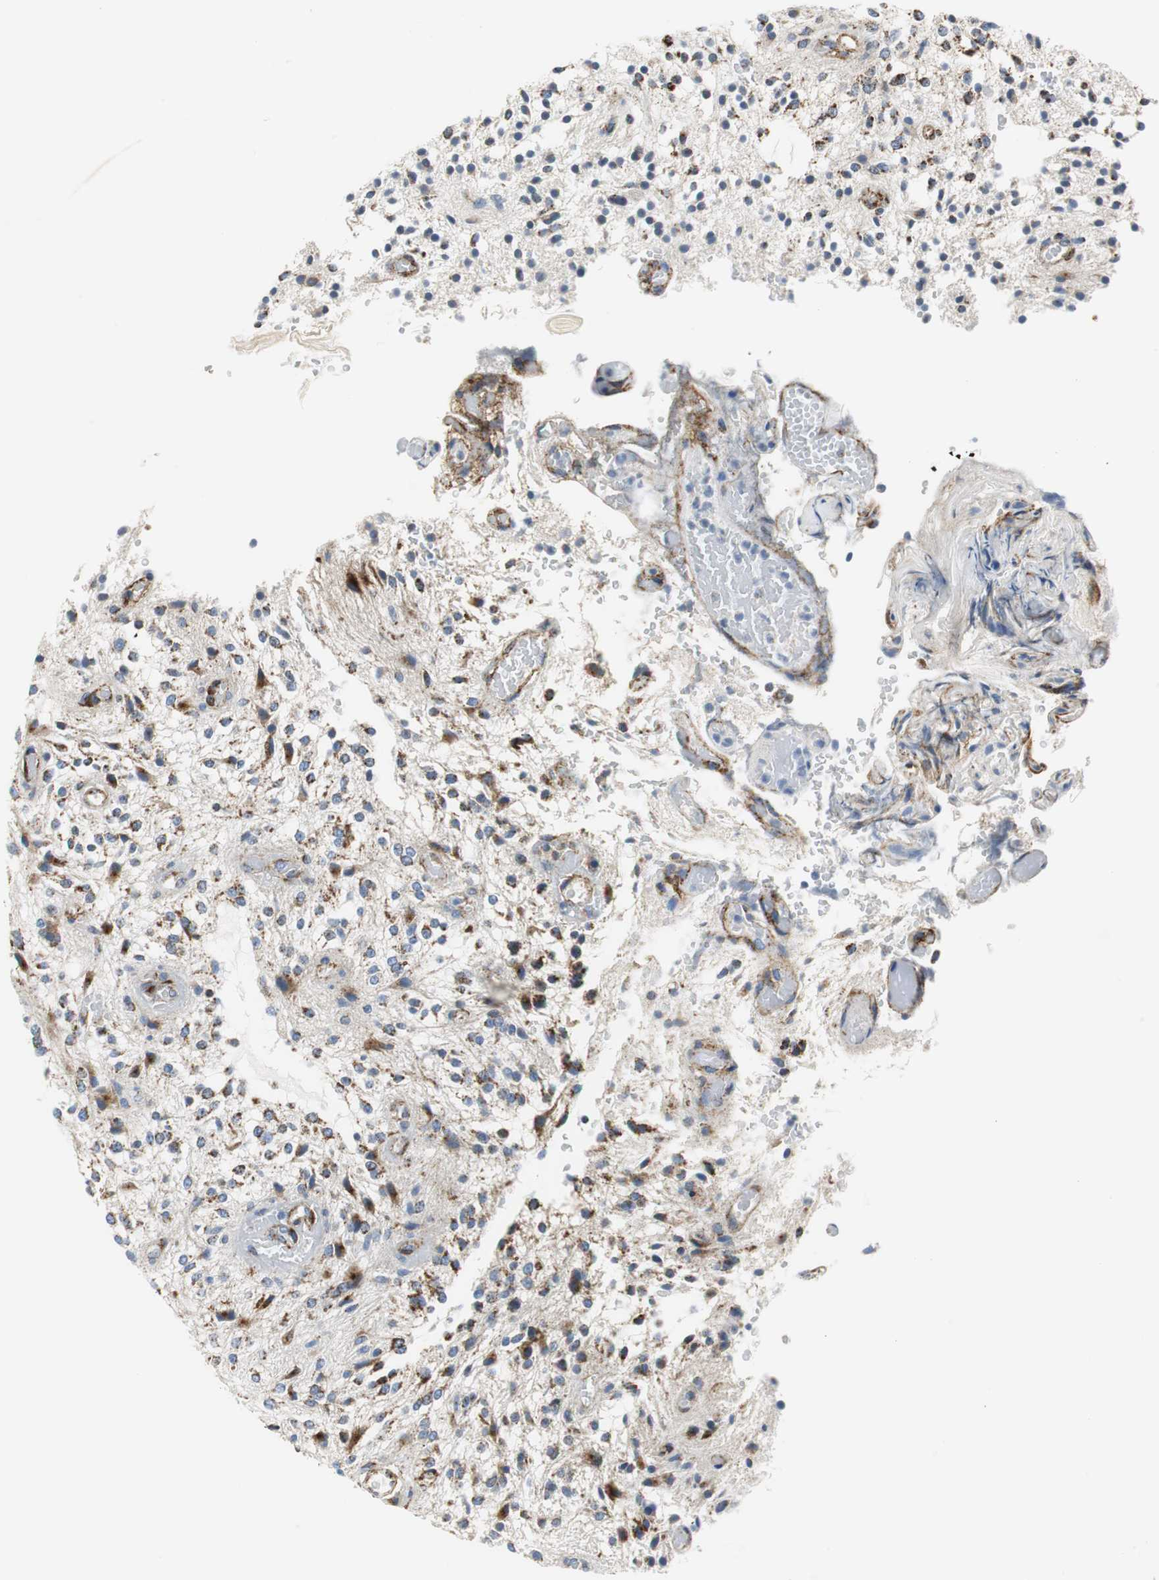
{"staining": {"intensity": "strong", "quantity": ">75%", "location": "cytoplasmic/membranous"}, "tissue": "glioma", "cell_type": "Tumor cells", "image_type": "cancer", "snomed": [{"axis": "morphology", "description": "Glioma, malignant, NOS"}, {"axis": "topography", "description": "Cerebellum"}], "caption": "About >75% of tumor cells in glioma (malignant) display strong cytoplasmic/membranous protein expression as visualized by brown immunohistochemical staining.", "gene": "C1QTNF7", "patient": {"sex": "female", "age": 10}}